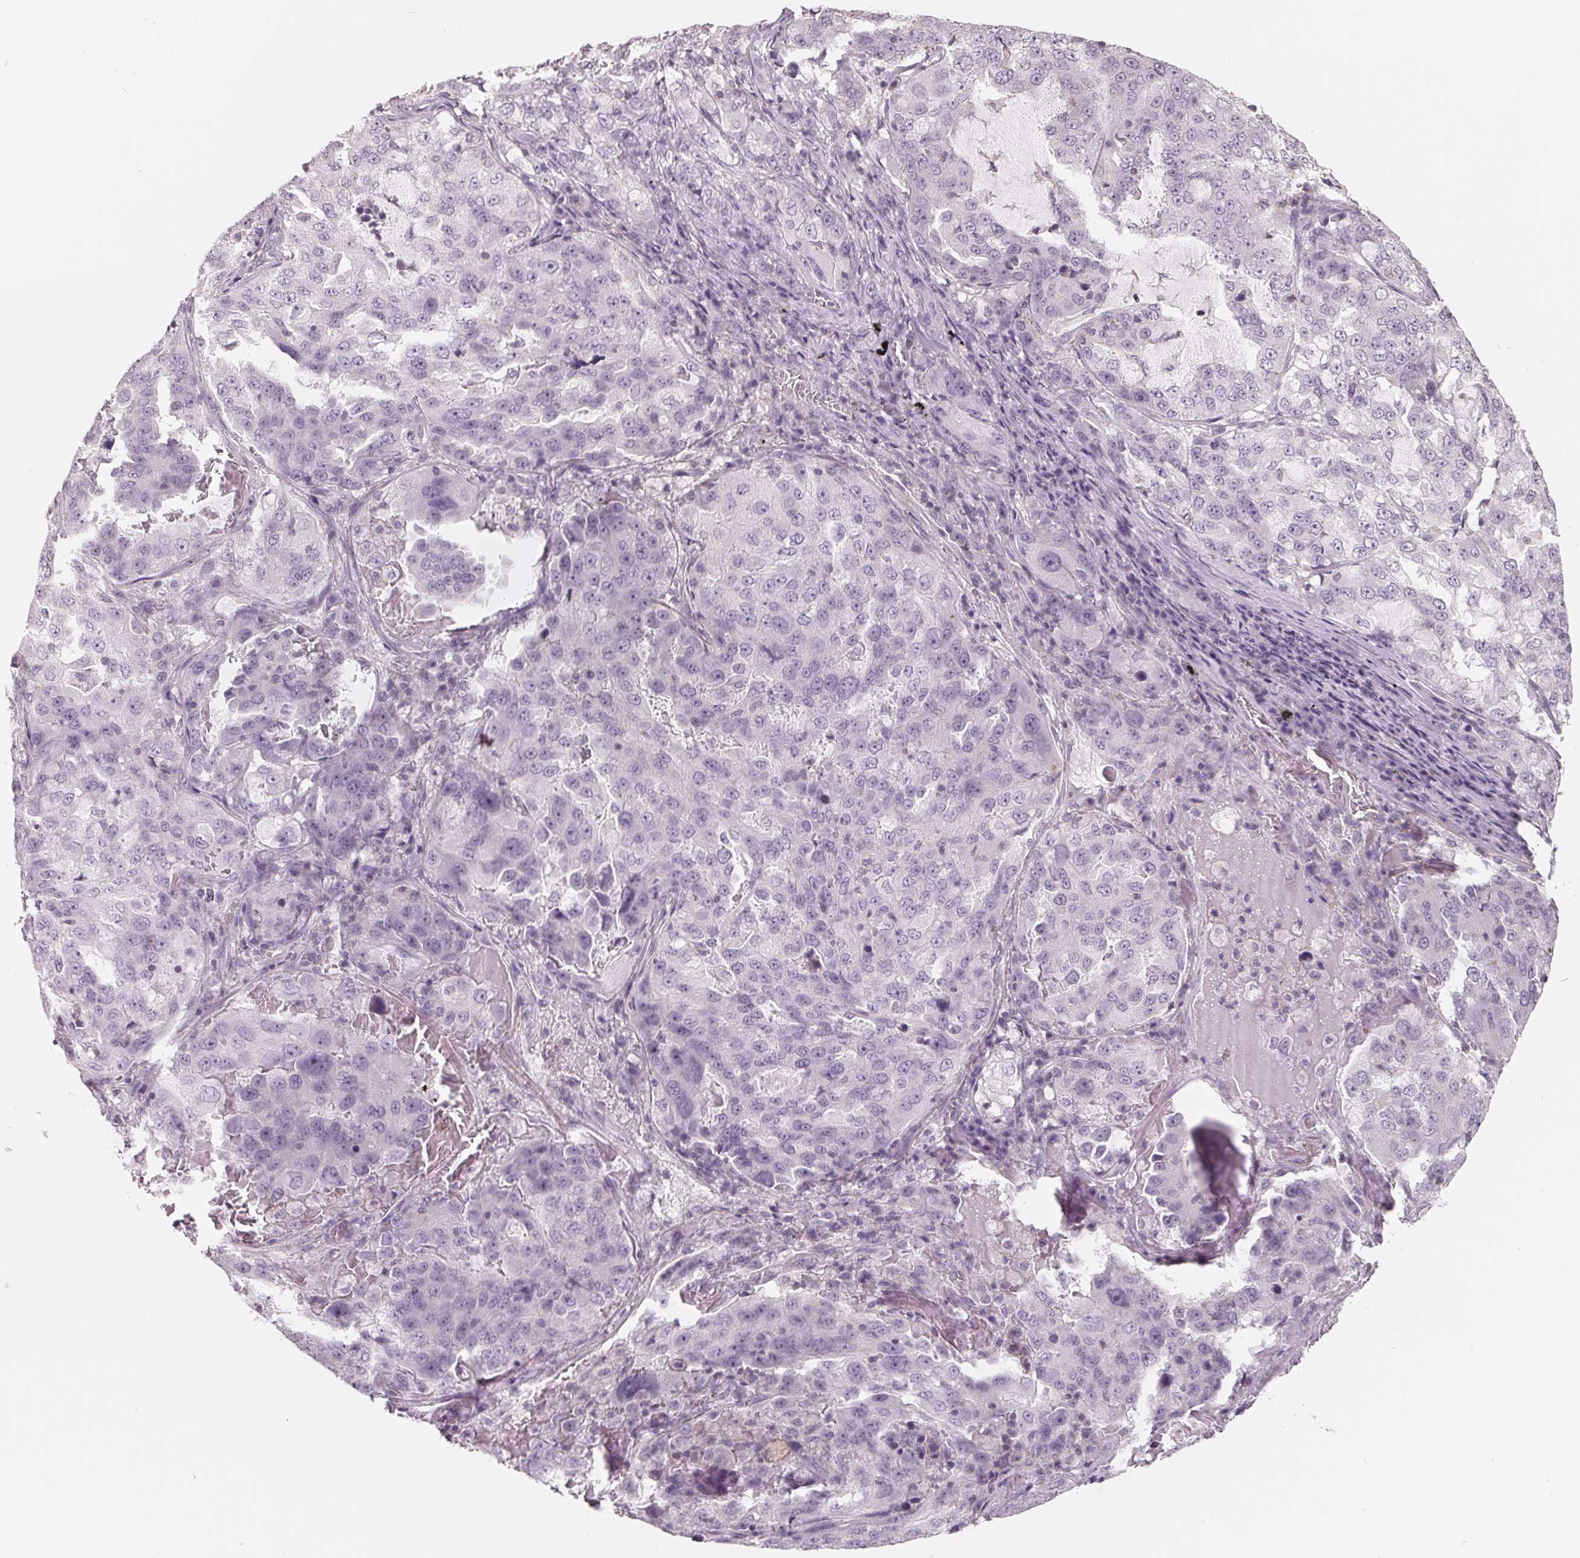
{"staining": {"intensity": "negative", "quantity": "none", "location": "none"}, "tissue": "lung cancer", "cell_type": "Tumor cells", "image_type": "cancer", "snomed": [{"axis": "morphology", "description": "Adenocarcinoma, NOS"}, {"axis": "topography", "description": "Lung"}], "caption": "High power microscopy photomicrograph of an immunohistochemistry histopathology image of adenocarcinoma (lung), revealing no significant expression in tumor cells. (Stains: DAB IHC with hematoxylin counter stain, Microscopy: brightfield microscopy at high magnification).", "gene": "FTCD", "patient": {"sex": "female", "age": 61}}